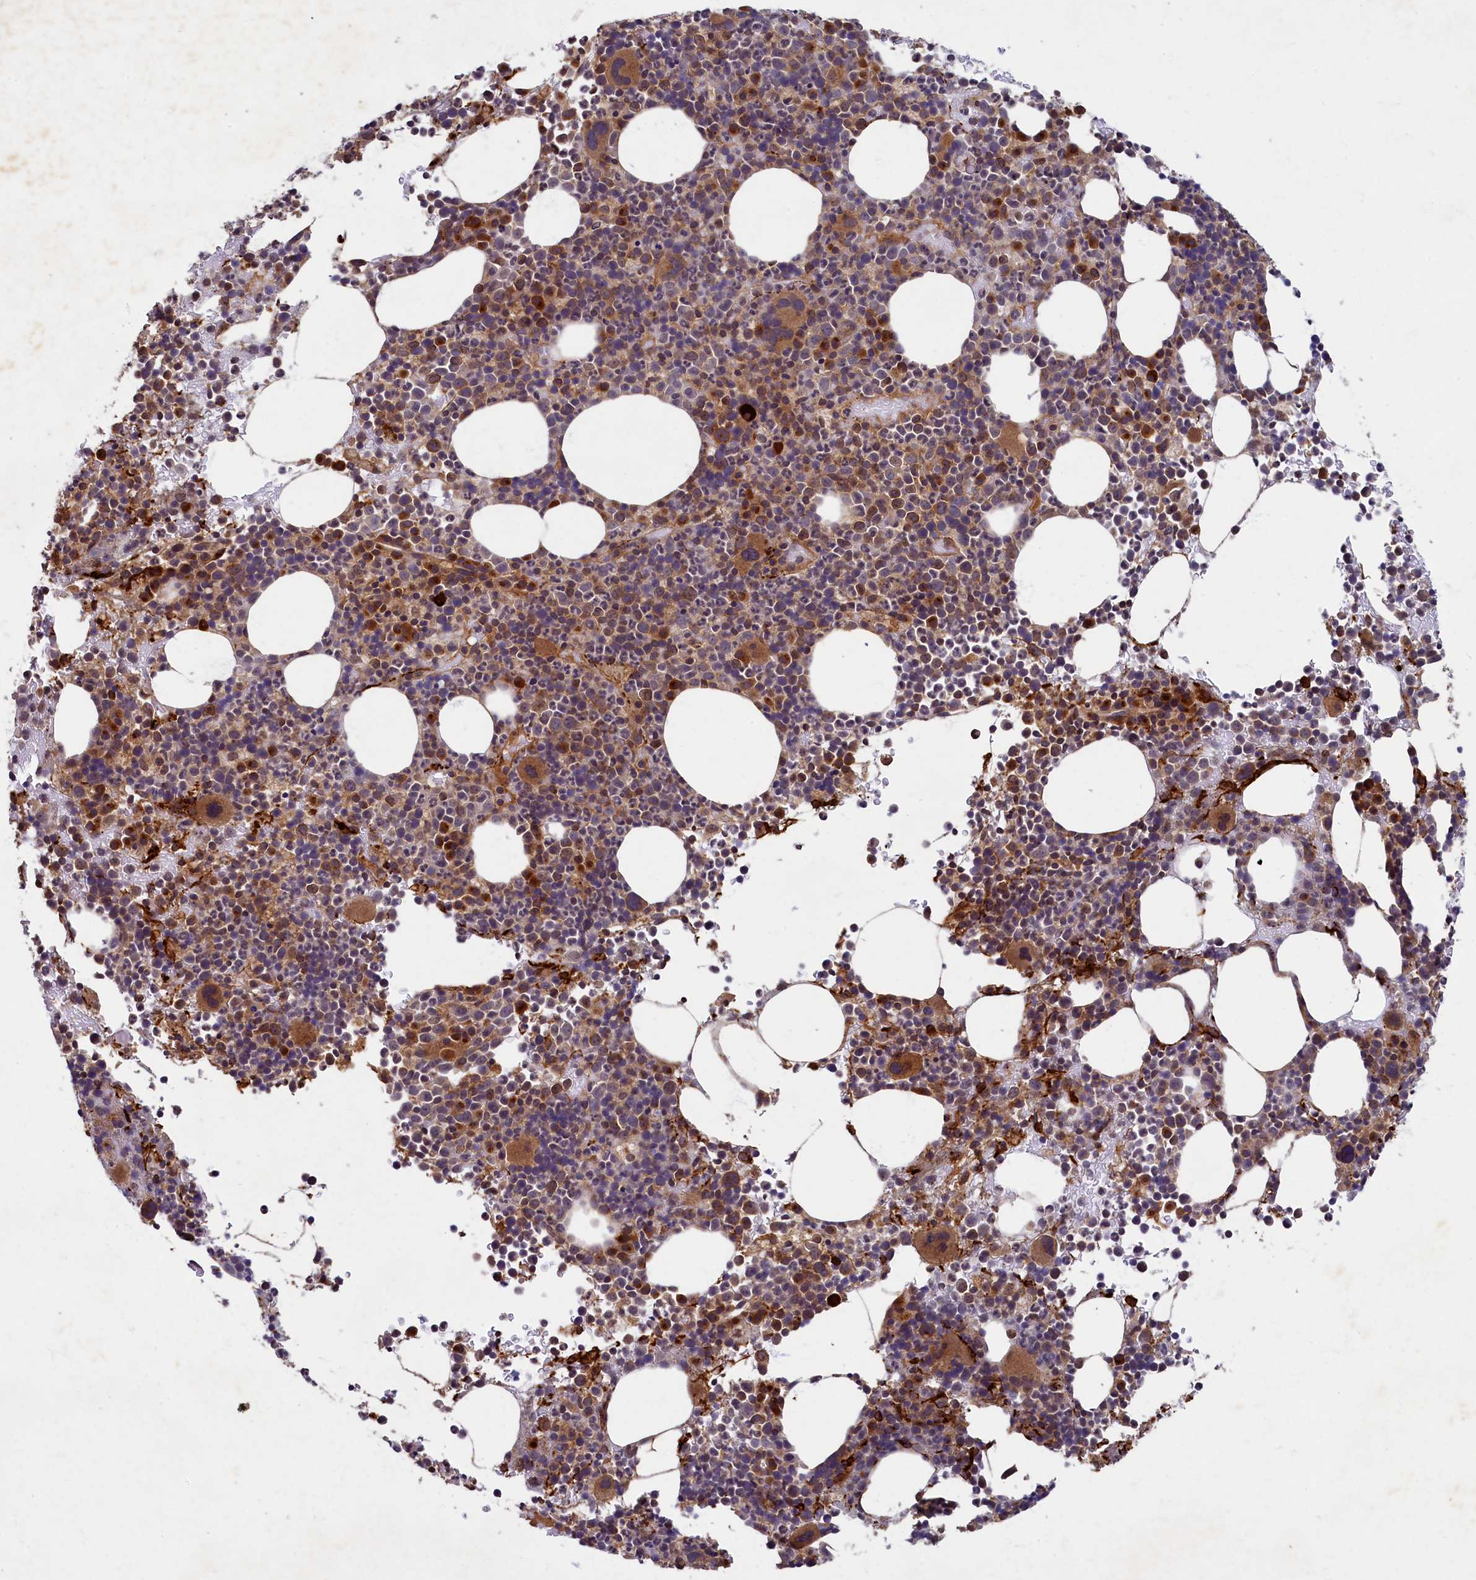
{"staining": {"intensity": "moderate", "quantity": "25%-75%", "location": "cytoplasmic/membranous"}, "tissue": "bone marrow", "cell_type": "Hematopoietic cells", "image_type": "normal", "snomed": [{"axis": "morphology", "description": "Normal tissue, NOS"}, {"axis": "topography", "description": "Bone marrow"}], "caption": "Protein expression analysis of benign bone marrow exhibits moderate cytoplasmic/membranous expression in approximately 25%-75% of hematopoietic cells.", "gene": "BICD1", "patient": {"sex": "female", "age": 82}}